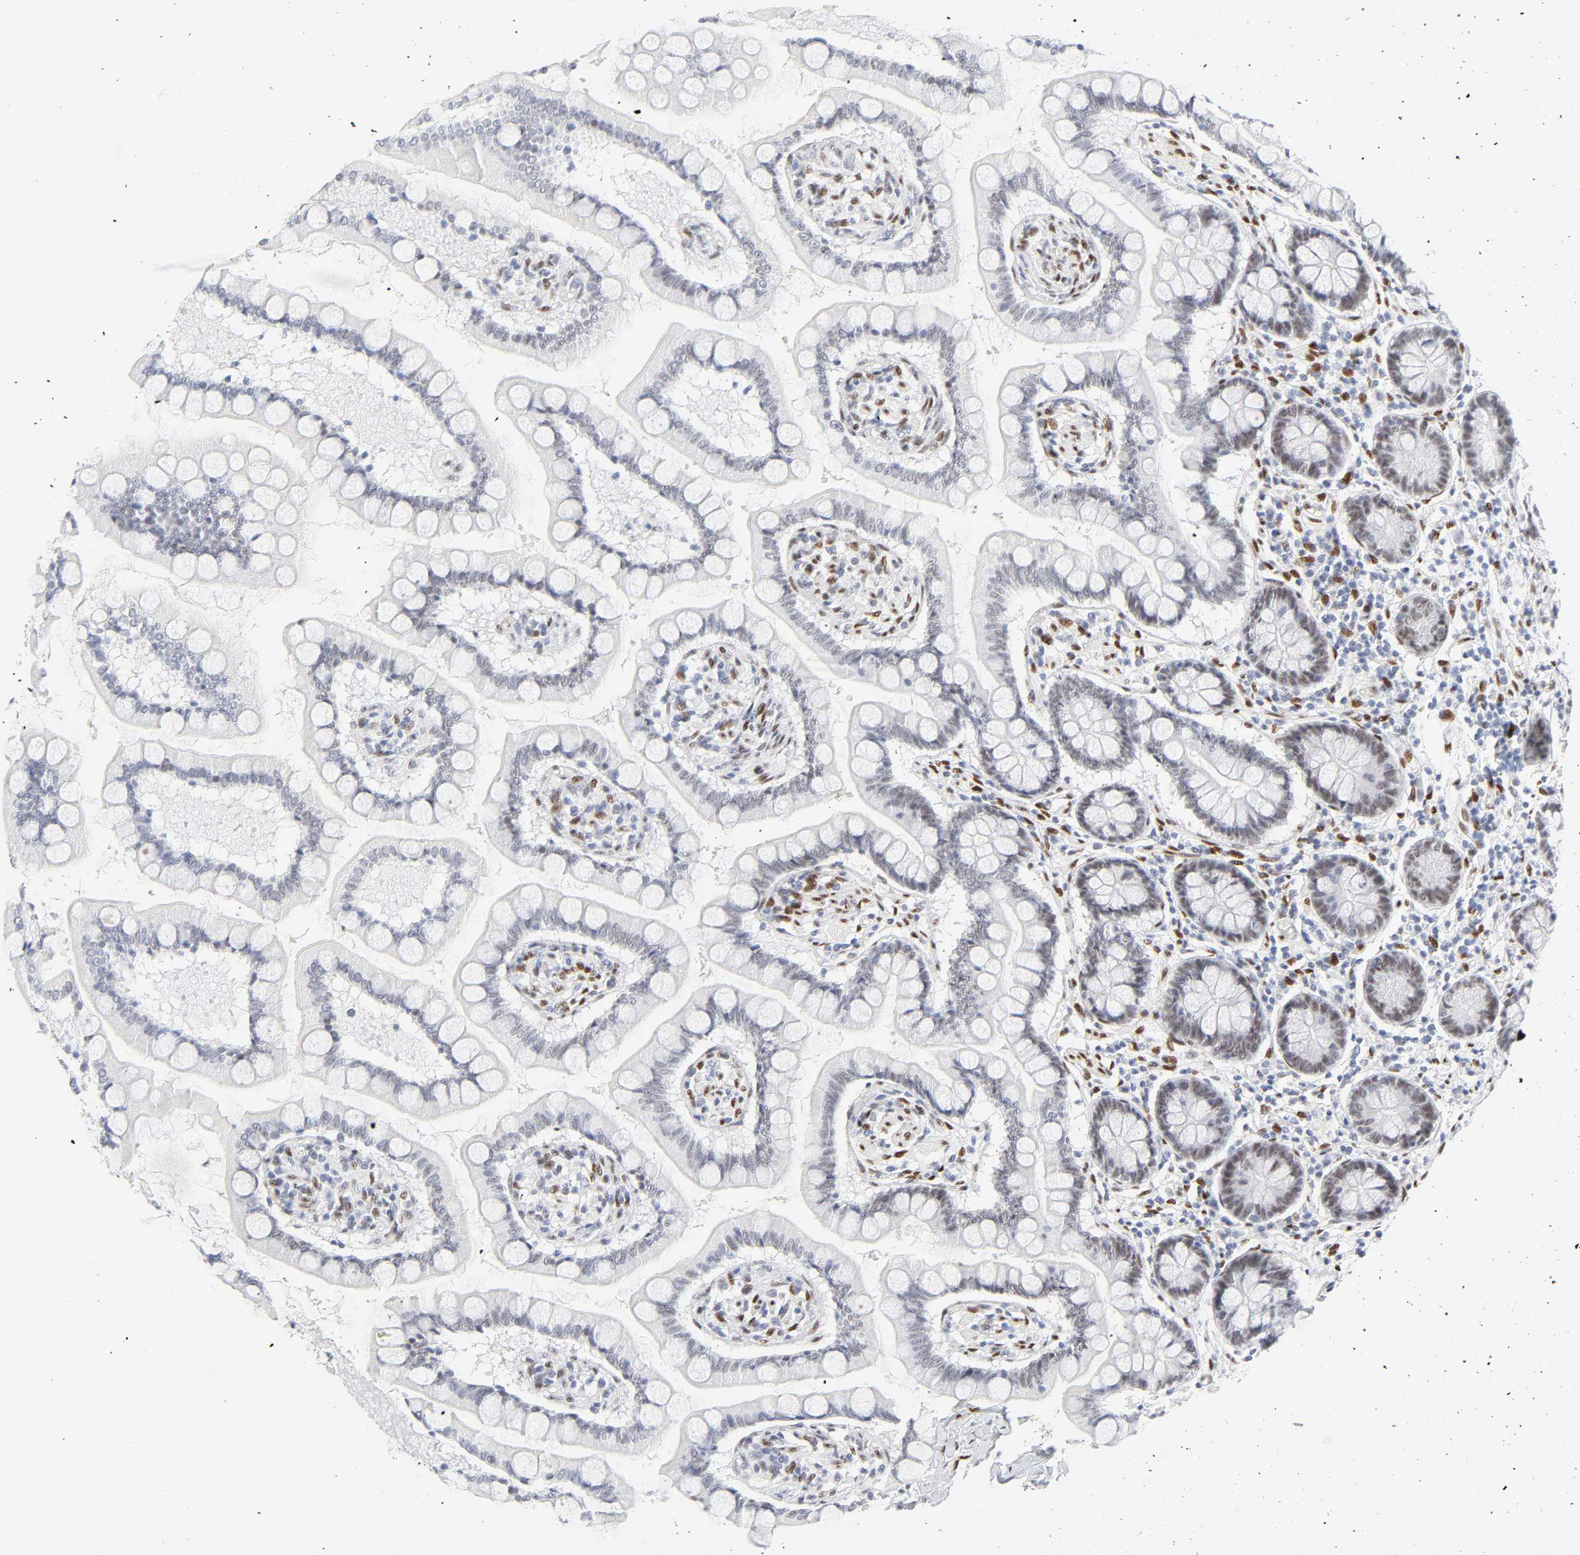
{"staining": {"intensity": "weak", "quantity": "<25%", "location": "nuclear"}, "tissue": "small intestine", "cell_type": "Glandular cells", "image_type": "normal", "snomed": [{"axis": "morphology", "description": "Normal tissue, NOS"}, {"axis": "topography", "description": "Small intestine"}], "caption": "Protein analysis of normal small intestine shows no significant expression in glandular cells.", "gene": "NFIC", "patient": {"sex": "male", "age": 41}}